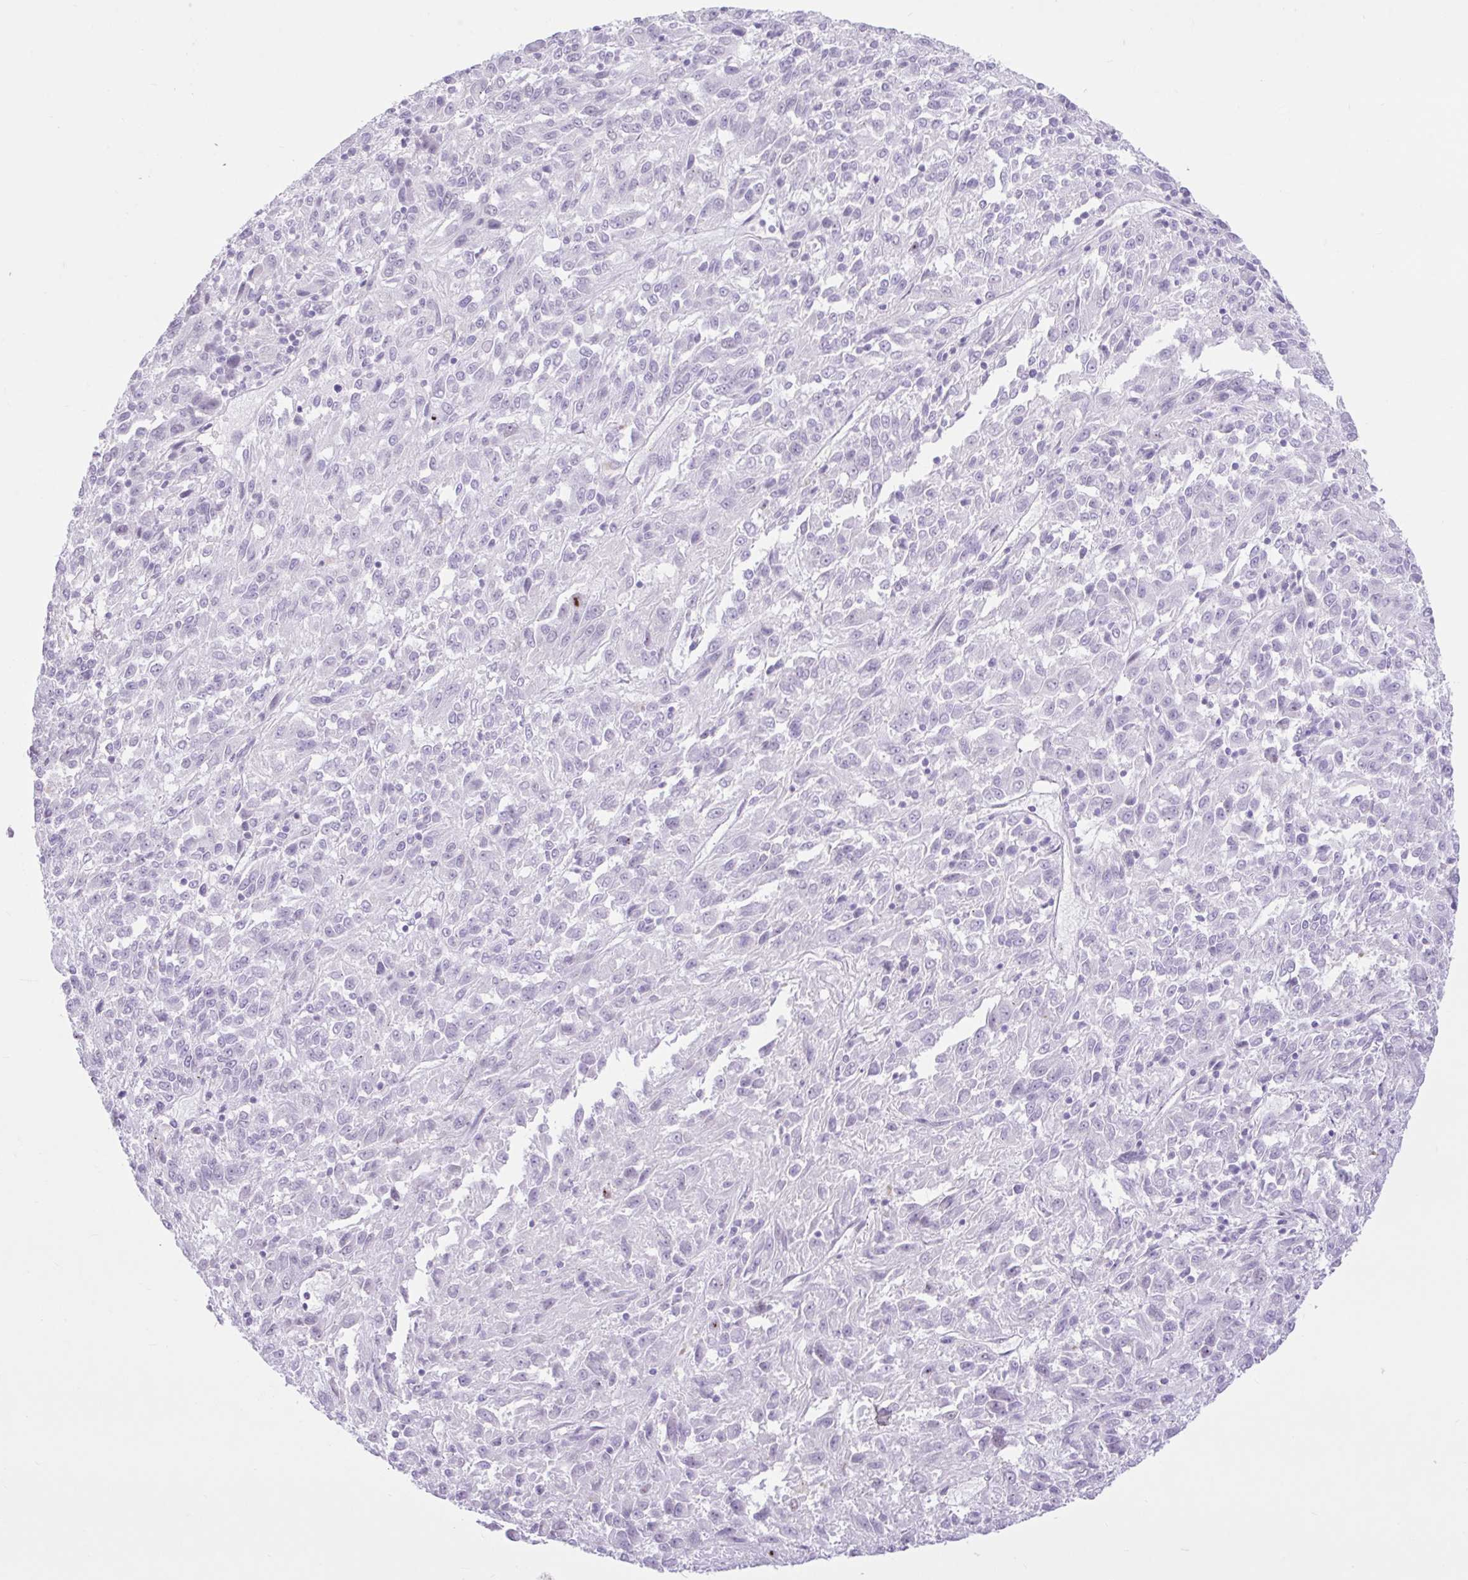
{"staining": {"intensity": "negative", "quantity": "none", "location": "none"}, "tissue": "melanoma", "cell_type": "Tumor cells", "image_type": "cancer", "snomed": [{"axis": "morphology", "description": "Malignant melanoma, Metastatic site"}, {"axis": "topography", "description": "Lung"}], "caption": "Protein analysis of malignant melanoma (metastatic site) reveals no significant expression in tumor cells. (DAB immunohistochemistry (IHC) with hematoxylin counter stain).", "gene": "REEP1", "patient": {"sex": "male", "age": 64}}